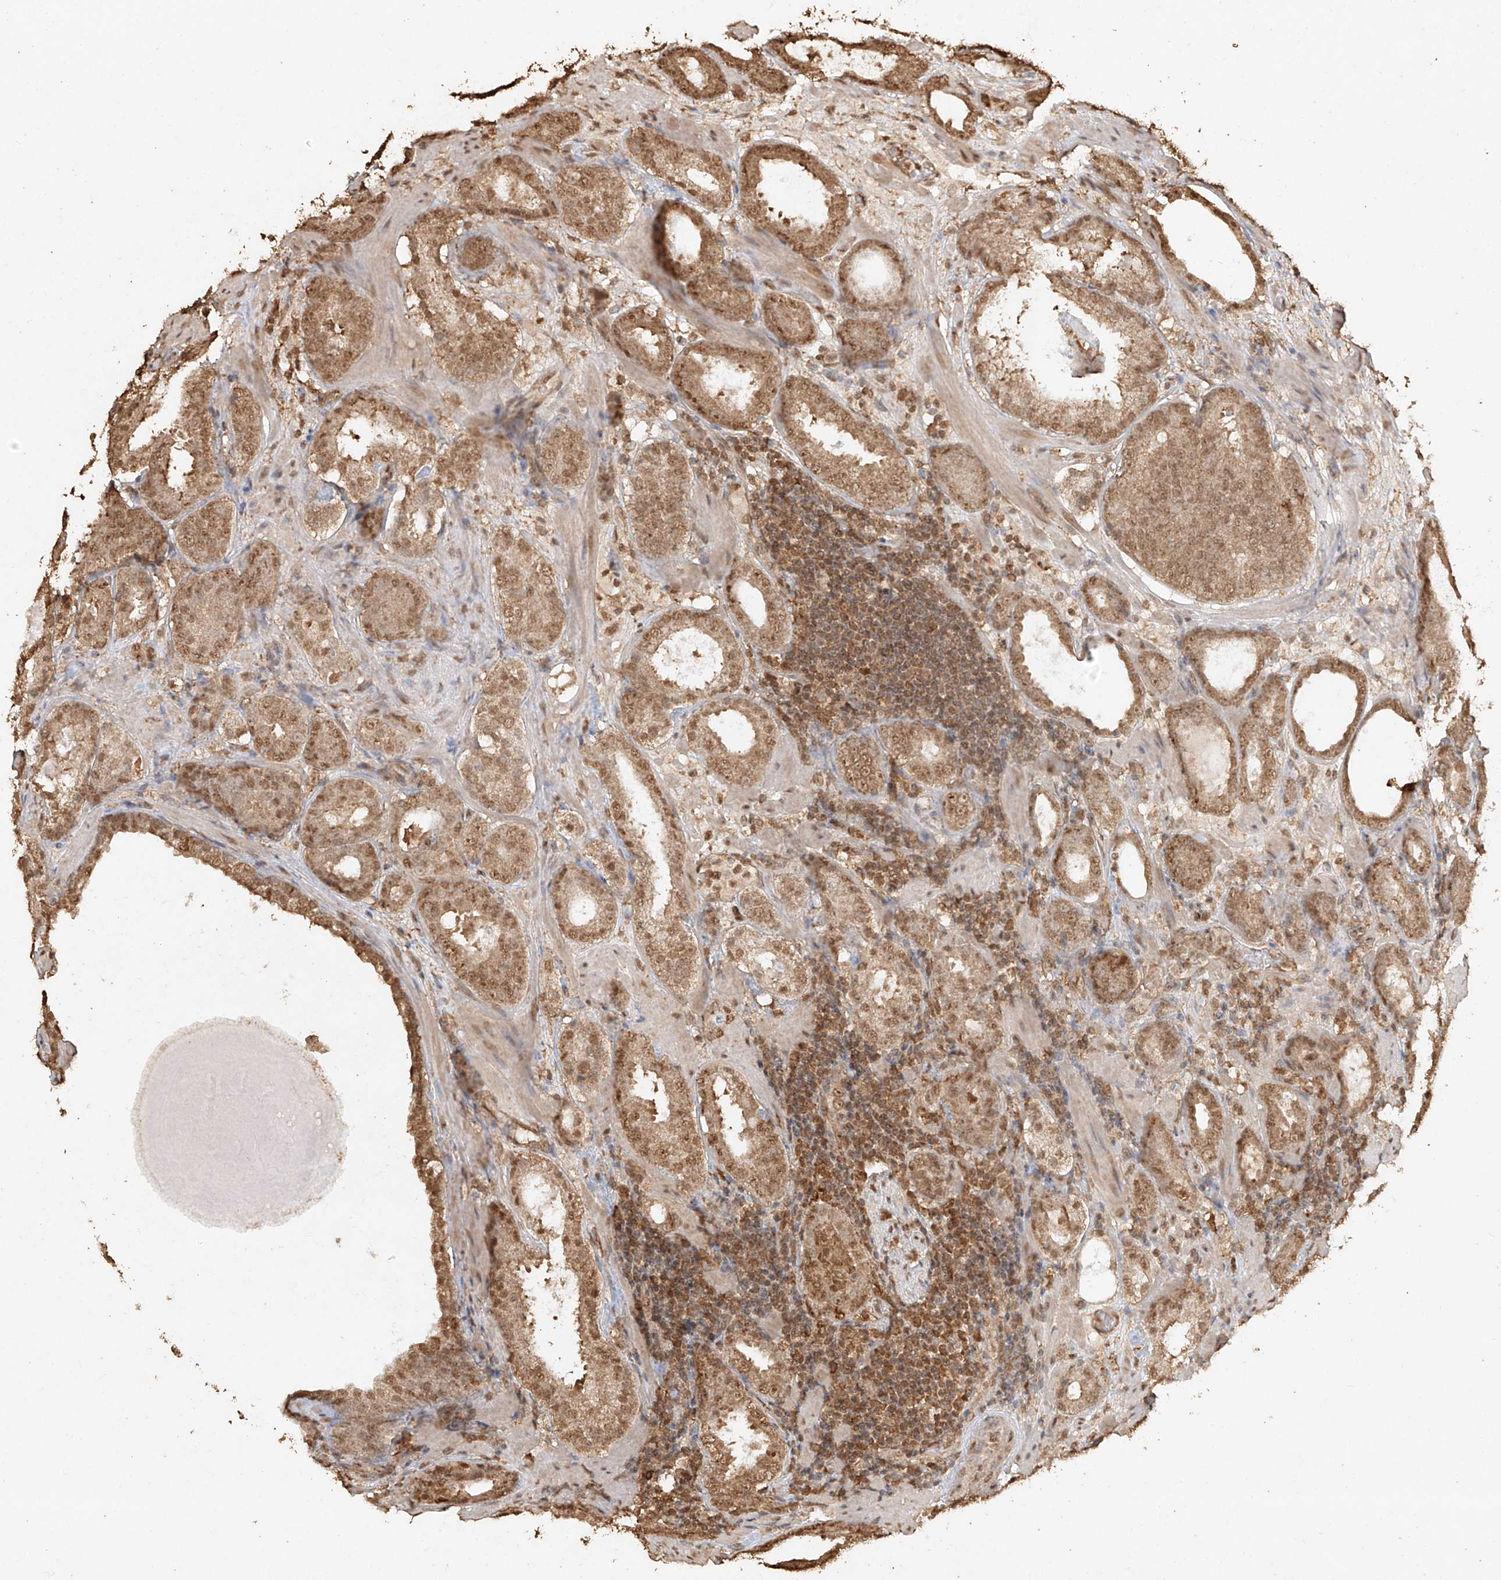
{"staining": {"intensity": "moderate", "quantity": ">75%", "location": "cytoplasmic/membranous,nuclear"}, "tissue": "prostate cancer", "cell_type": "Tumor cells", "image_type": "cancer", "snomed": [{"axis": "morphology", "description": "Adenocarcinoma, Low grade"}, {"axis": "topography", "description": "Prostate"}], "caption": "An image of prostate cancer stained for a protein displays moderate cytoplasmic/membranous and nuclear brown staining in tumor cells. (DAB (3,3'-diaminobenzidine) = brown stain, brightfield microscopy at high magnification).", "gene": "TIGAR", "patient": {"sex": "male", "age": 69}}